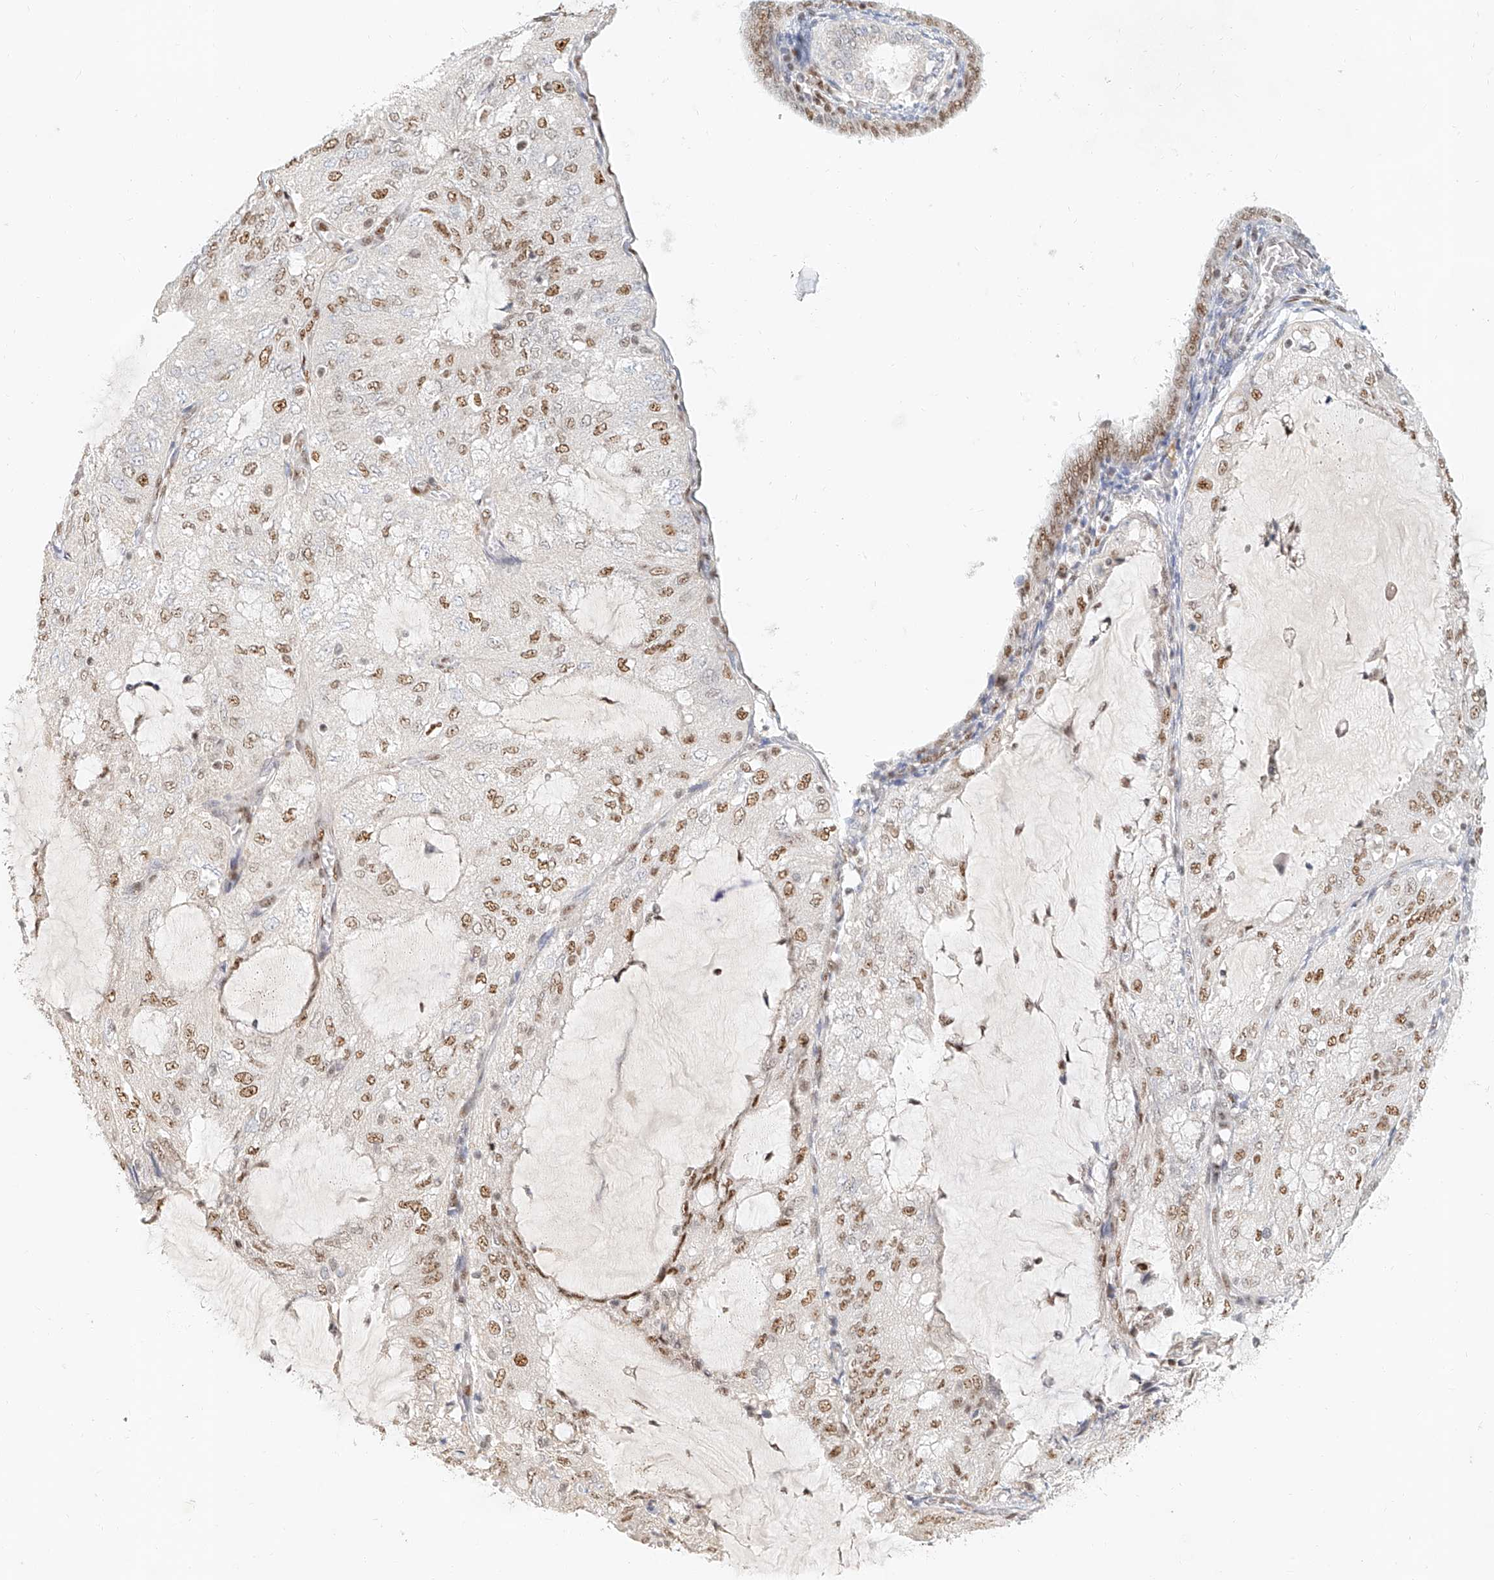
{"staining": {"intensity": "moderate", "quantity": ">75%", "location": "nuclear"}, "tissue": "endometrial cancer", "cell_type": "Tumor cells", "image_type": "cancer", "snomed": [{"axis": "morphology", "description": "Adenocarcinoma, NOS"}, {"axis": "topography", "description": "Endometrium"}], "caption": "Protein staining of endometrial cancer (adenocarcinoma) tissue shows moderate nuclear staining in approximately >75% of tumor cells.", "gene": "CXorf58", "patient": {"sex": "female", "age": 81}}